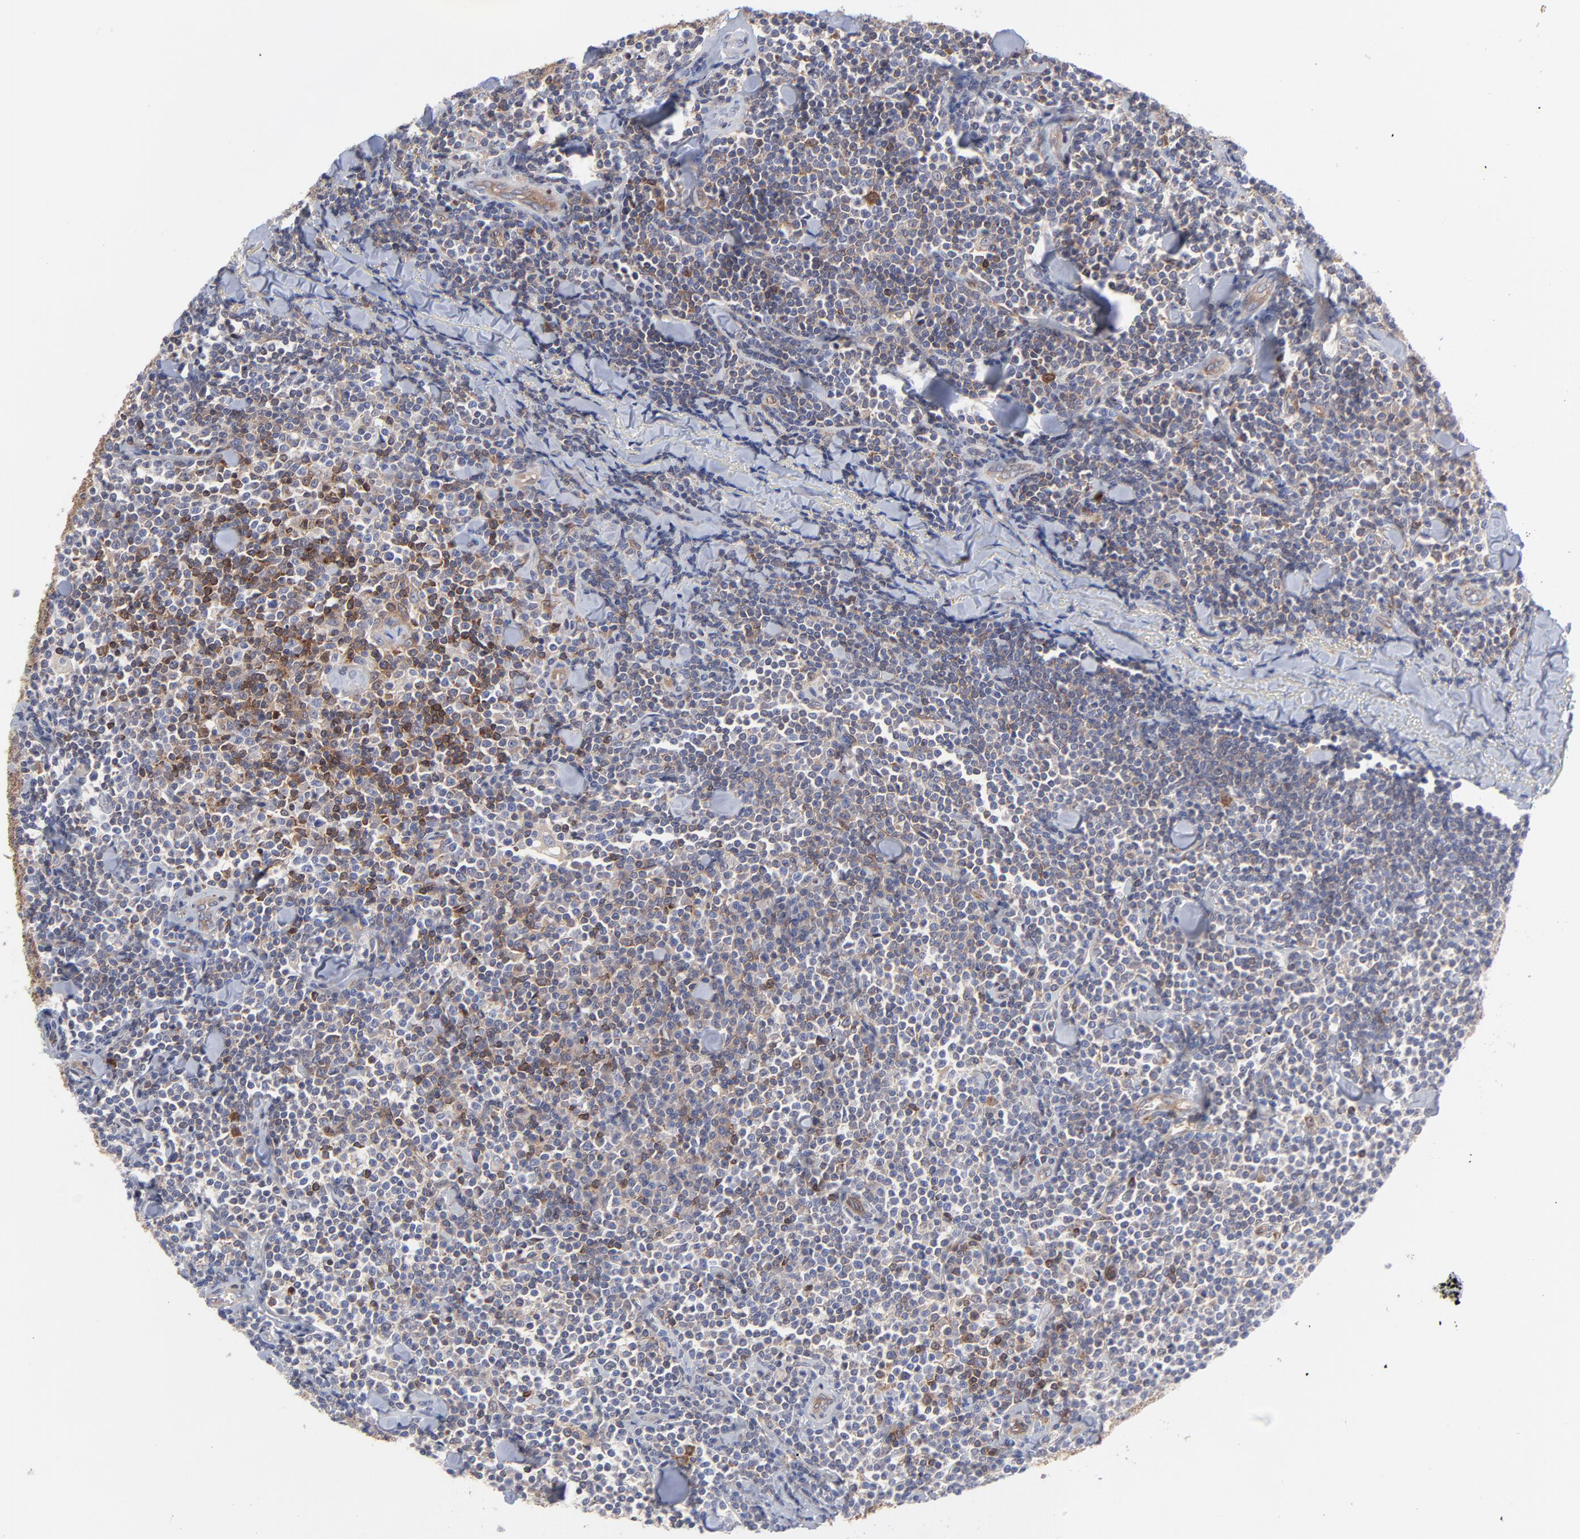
{"staining": {"intensity": "weak", "quantity": "<25%", "location": "cytoplasmic/membranous"}, "tissue": "lymphoma", "cell_type": "Tumor cells", "image_type": "cancer", "snomed": [{"axis": "morphology", "description": "Malignant lymphoma, non-Hodgkin's type, Low grade"}, {"axis": "topography", "description": "Soft tissue"}], "caption": "Immunohistochemistry (IHC) histopathology image of lymphoma stained for a protein (brown), which displays no expression in tumor cells.", "gene": "NFKBIA", "patient": {"sex": "male", "age": 92}}